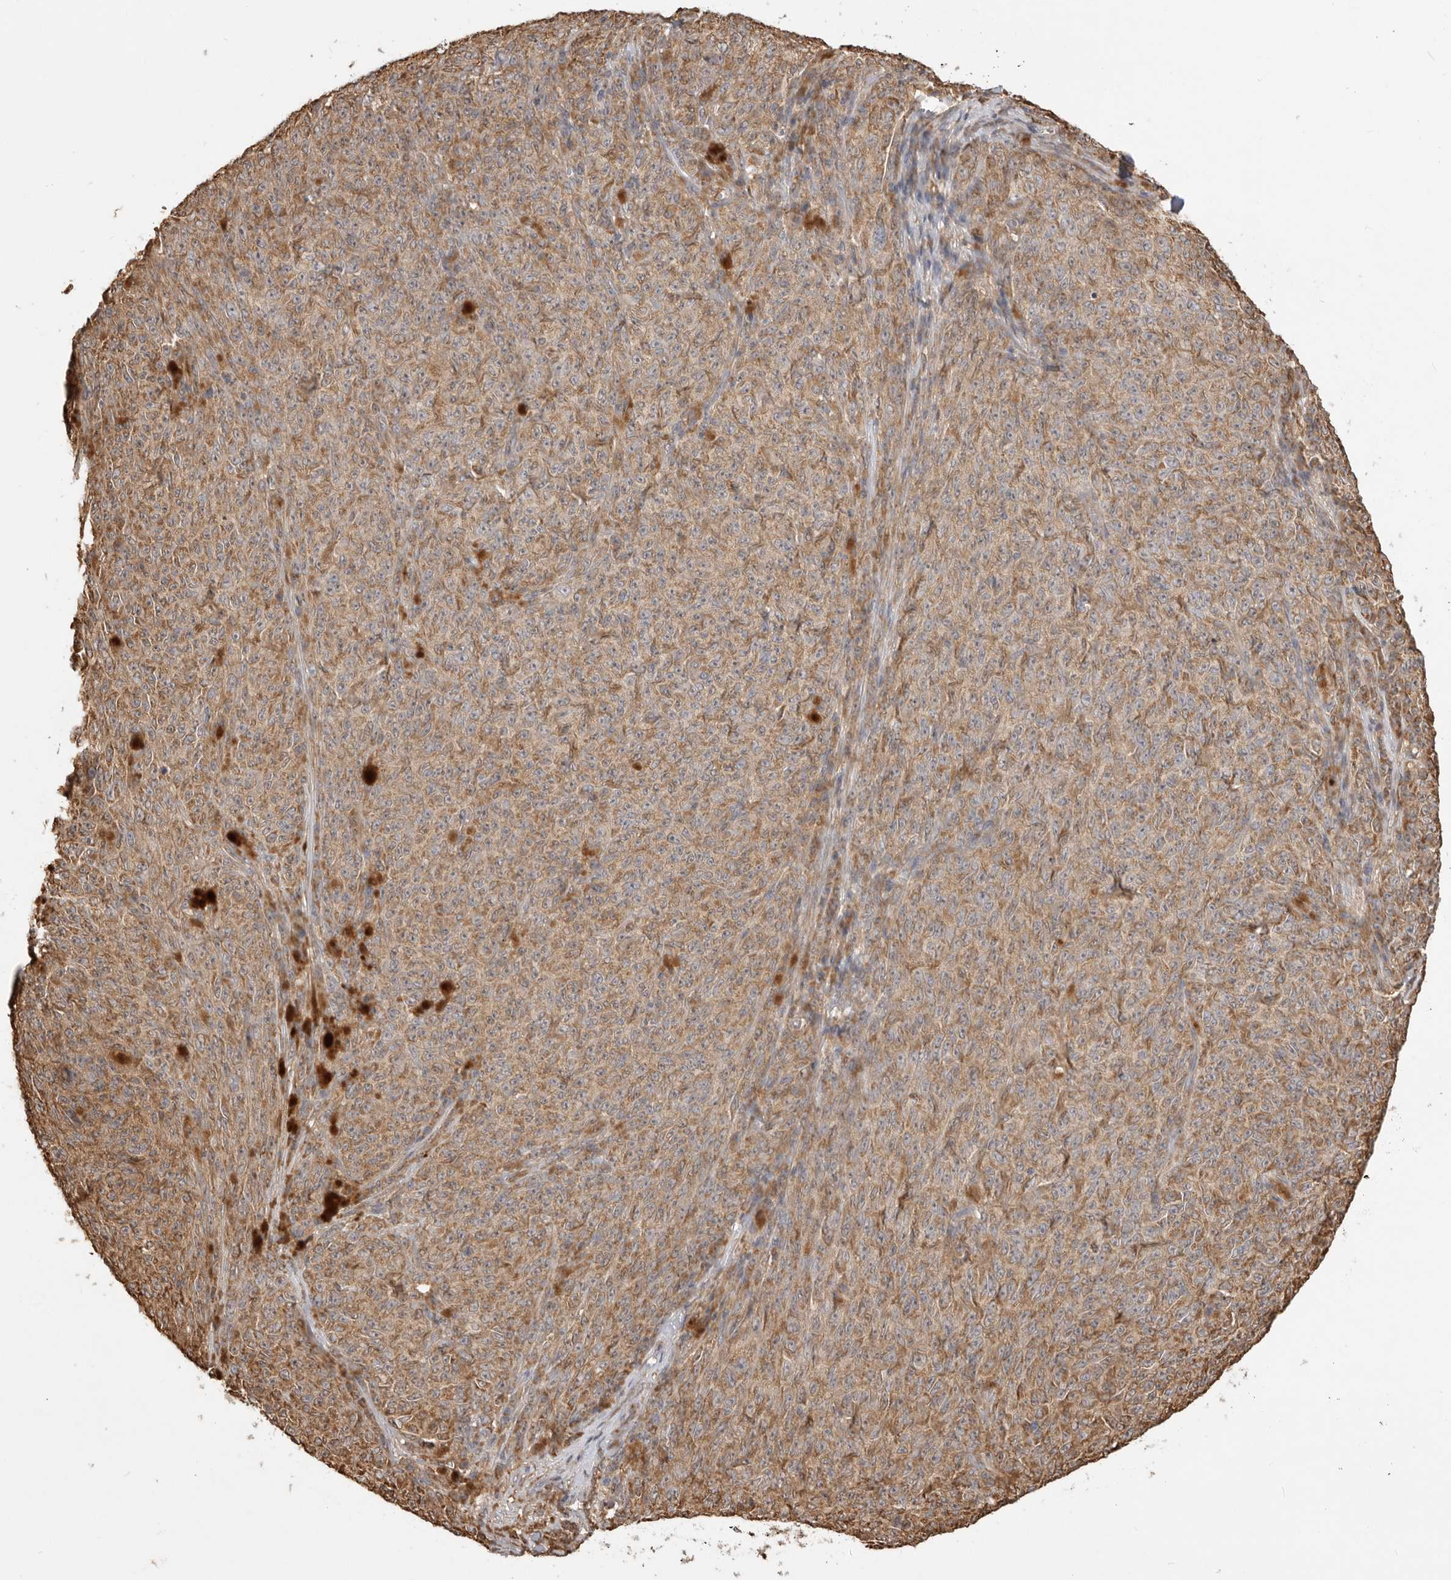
{"staining": {"intensity": "moderate", "quantity": ">75%", "location": "cytoplasmic/membranous"}, "tissue": "melanoma", "cell_type": "Tumor cells", "image_type": "cancer", "snomed": [{"axis": "morphology", "description": "Malignant melanoma, NOS"}, {"axis": "topography", "description": "Skin"}], "caption": "A high-resolution photomicrograph shows IHC staining of melanoma, which reveals moderate cytoplasmic/membranous expression in about >75% of tumor cells.", "gene": "DPH7", "patient": {"sex": "female", "age": 82}}